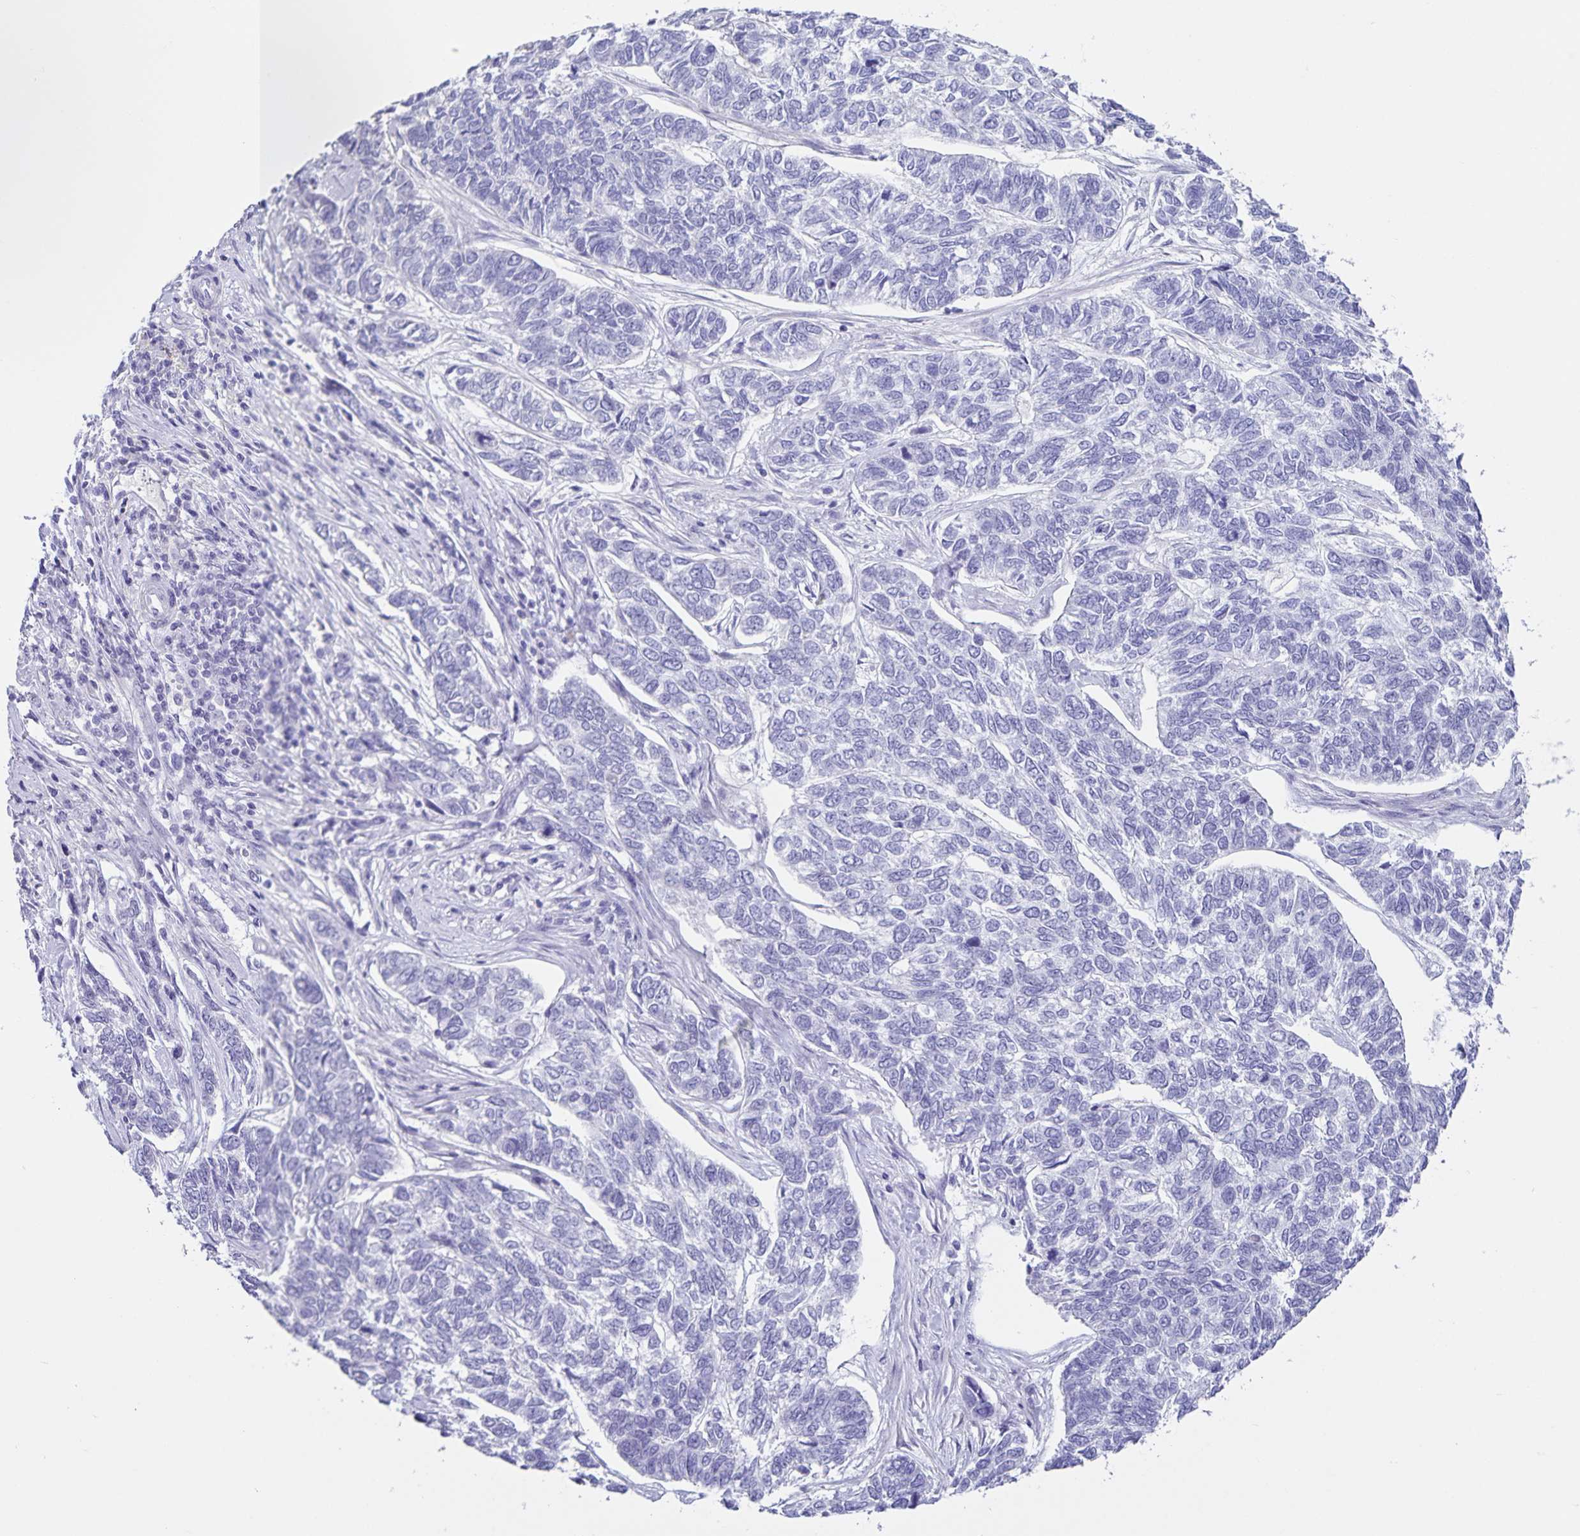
{"staining": {"intensity": "negative", "quantity": "none", "location": "none"}, "tissue": "skin cancer", "cell_type": "Tumor cells", "image_type": "cancer", "snomed": [{"axis": "morphology", "description": "Basal cell carcinoma"}, {"axis": "topography", "description": "Skin"}], "caption": "Immunohistochemical staining of human skin cancer (basal cell carcinoma) reveals no significant expression in tumor cells. (DAB immunohistochemistry visualized using brightfield microscopy, high magnification).", "gene": "C11orf42", "patient": {"sex": "female", "age": 65}}